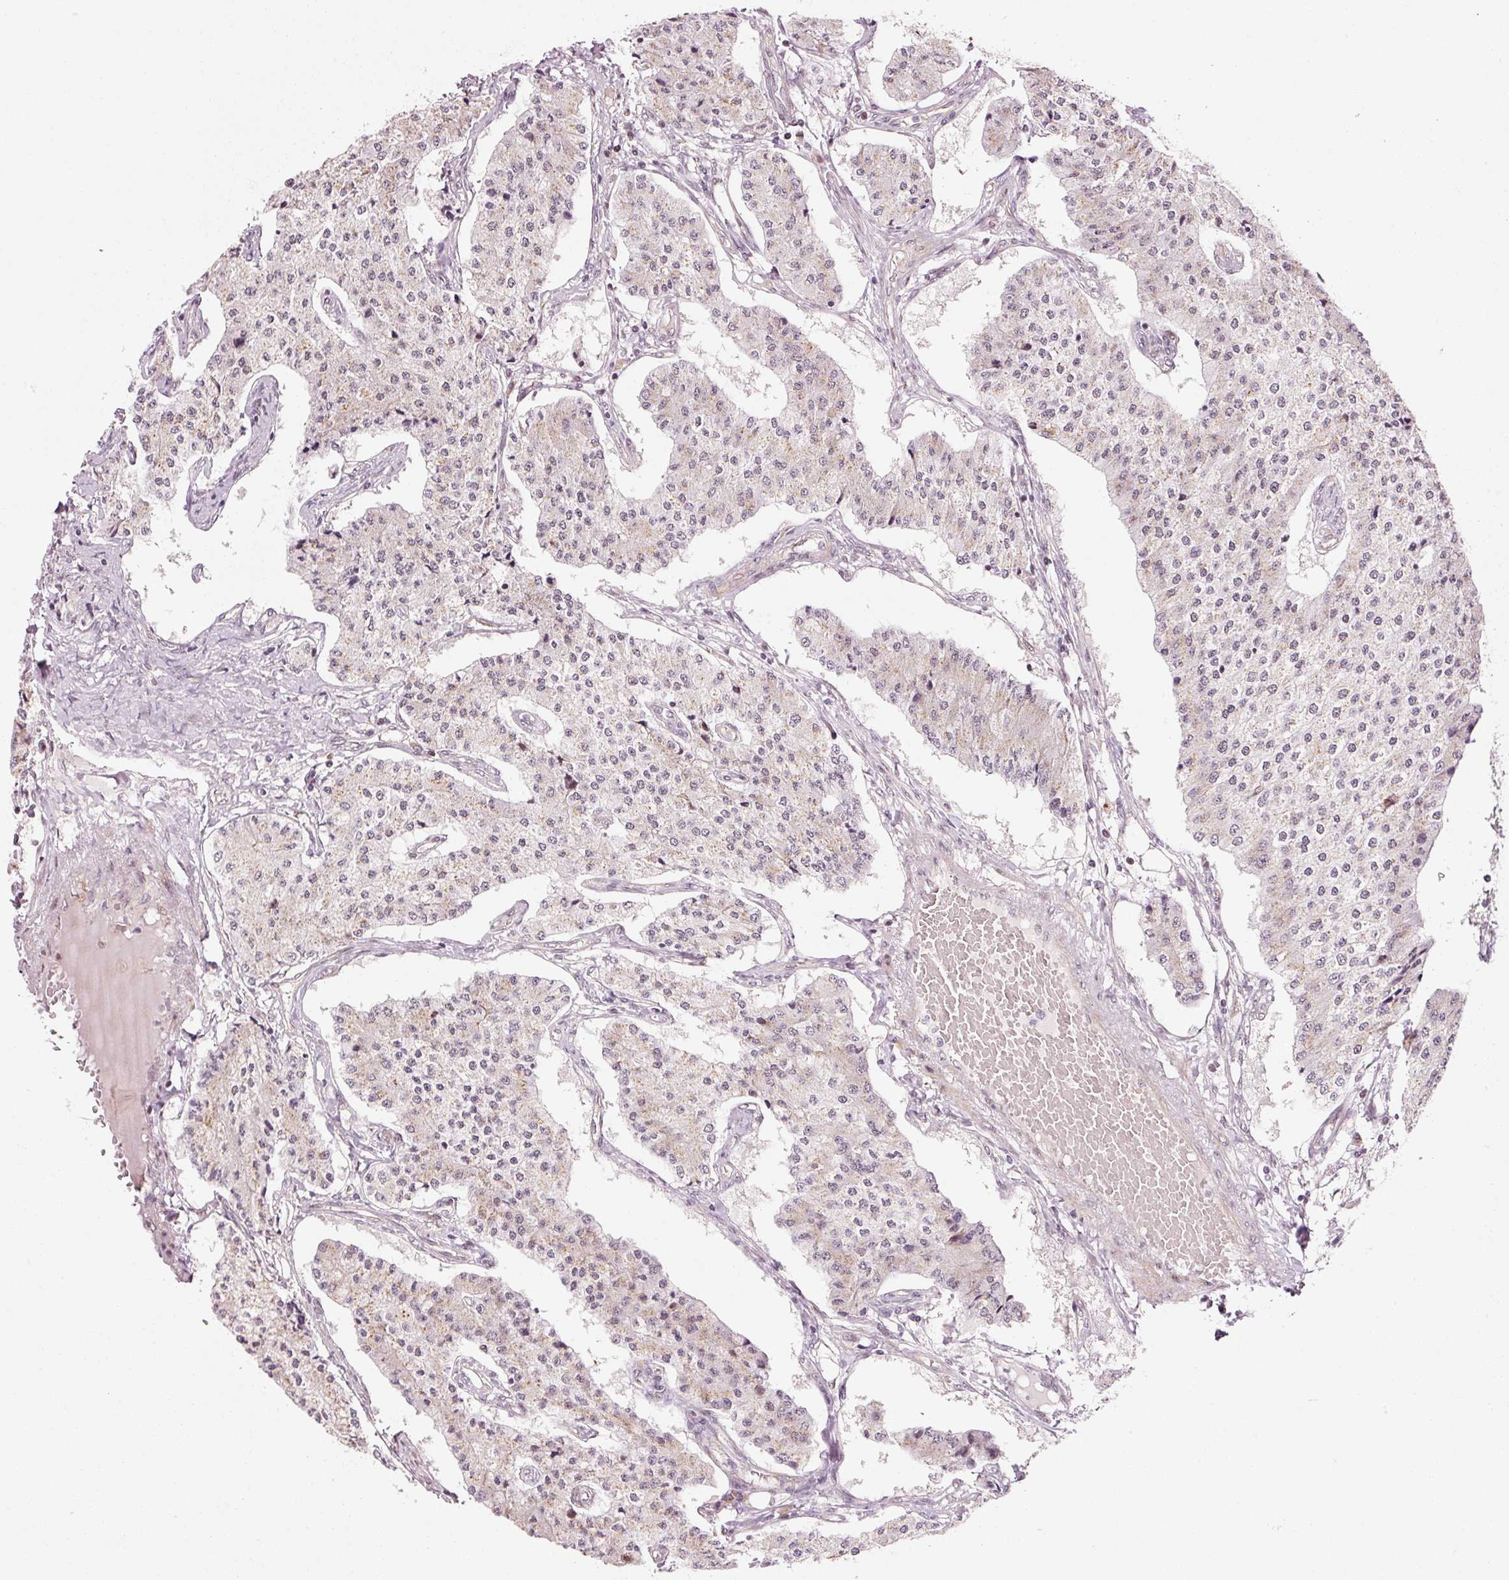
{"staining": {"intensity": "weak", "quantity": "25%-75%", "location": "cytoplasmic/membranous"}, "tissue": "carcinoid", "cell_type": "Tumor cells", "image_type": "cancer", "snomed": [{"axis": "morphology", "description": "Carcinoid, malignant, NOS"}, {"axis": "topography", "description": "Colon"}], "caption": "Protein expression by immunohistochemistry exhibits weak cytoplasmic/membranous positivity in about 25%-75% of tumor cells in carcinoid (malignant). (Stains: DAB in brown, nuclei in blue, Microscopy: brightfield microscopy at high magnification).", "gene": "ANKRD20A1", "patient": {"sex": "female", "age": 52}}